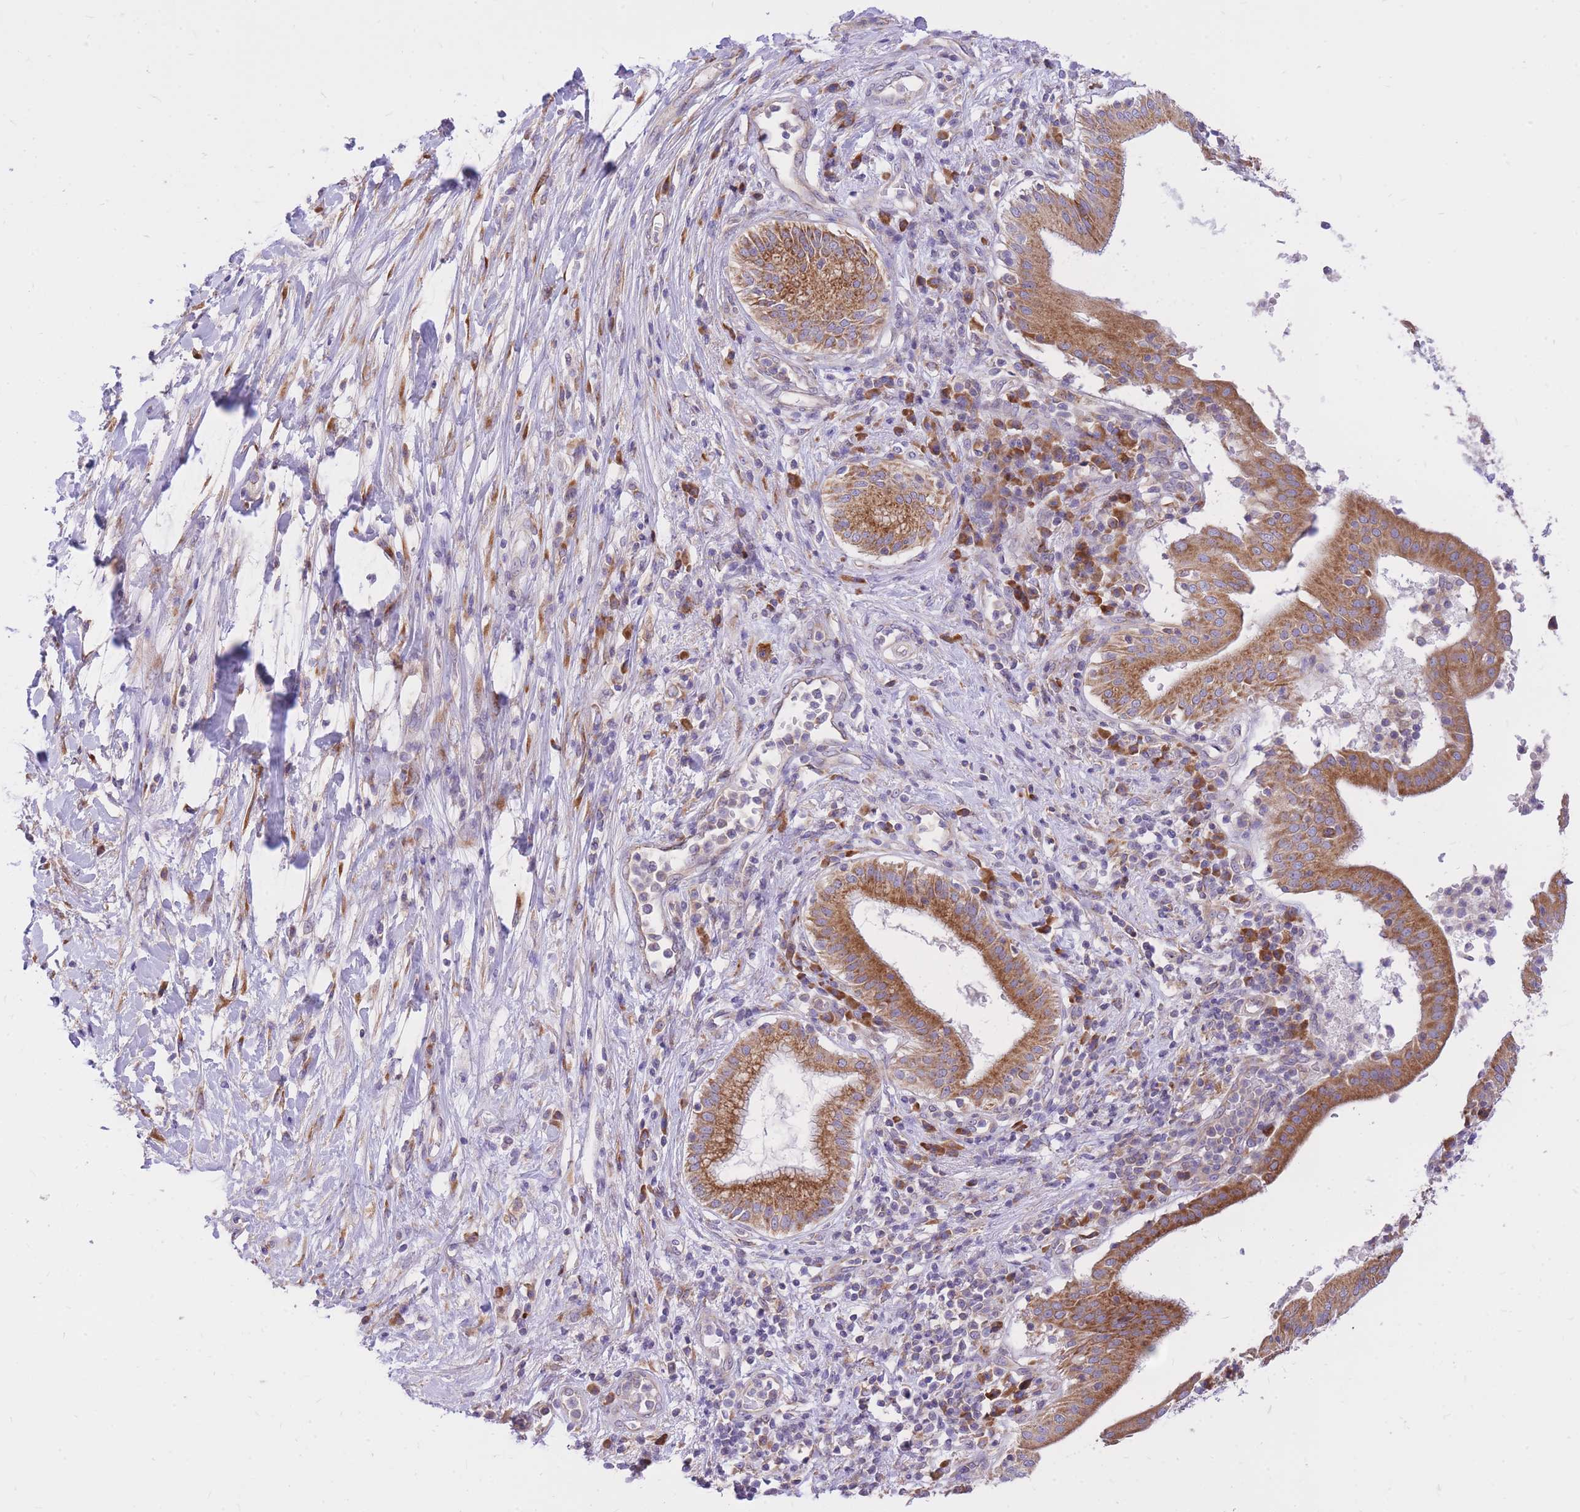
{"staining": {"intensity": "moderate", "quantity": ">75%", "location": "cytoplasmic/membranous"}, "tissue": "pancreatic cancer", "cell_type": "Tumor cells", "image_type": "cancer", "snomed": [{"axis": "morphology", "description": "Adenocarcinoma, NOS"}, {"axis": "topography", "description": "Pancreas"}], "caption": "Immunohistochemistry (IHC) photomicrograph of neoplastic tissue: human pancreatic adenocarcinoma stained using IHC exhibits medium levels of moderate protein expression localized specifically in the cytoplasmic/membranous of tumor cells, appearing as a cytoplasmic/membranous brown color.", "gene": "GBP7", "patient": {"sex": "male", "age": 68}}